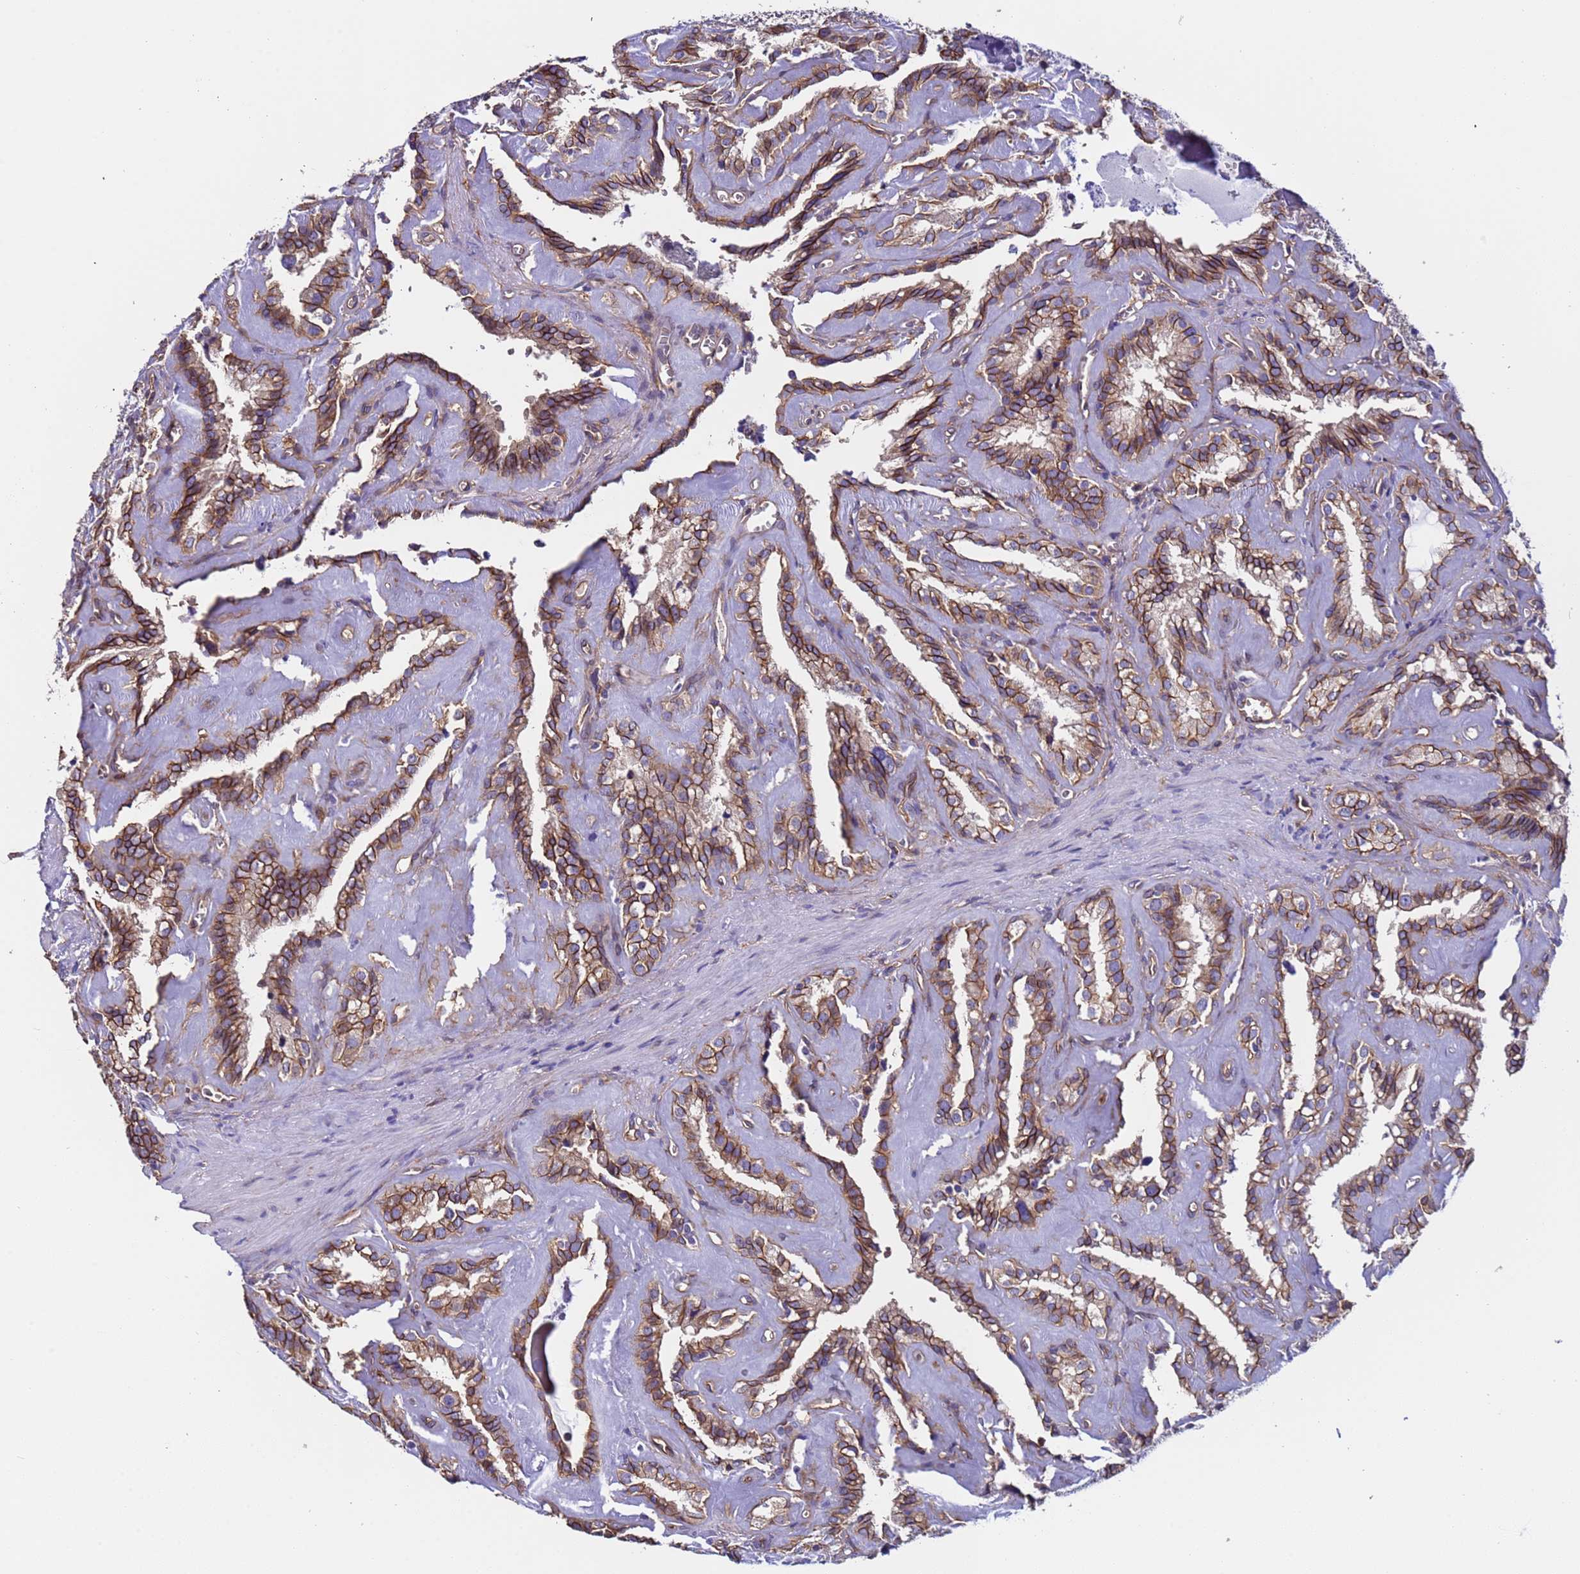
{"staining": {"intensity": "strong", "quantity": ">75%", "location": "cytoplasmic/membranous"}, "tissue": "seminal vesicle", "cell_type": "Glandular cells", "image_type": "normal", "snomed": [{"axis": "morphology", "description": "Normal tissue, NOS"}, {"axis": "topography", "description": "Prostate"}, {"axis": "topography", "description": "Seminal veicle"}], "caption": "This histopathology image reveals immunohistochemistry staining of benign human seminal vesicle, with high strong cytoplasmic/membranous staining in approximately >75% of glandular cells.", "gene": "ZNF248", "patient": {"sex": "male", "age": 59}}